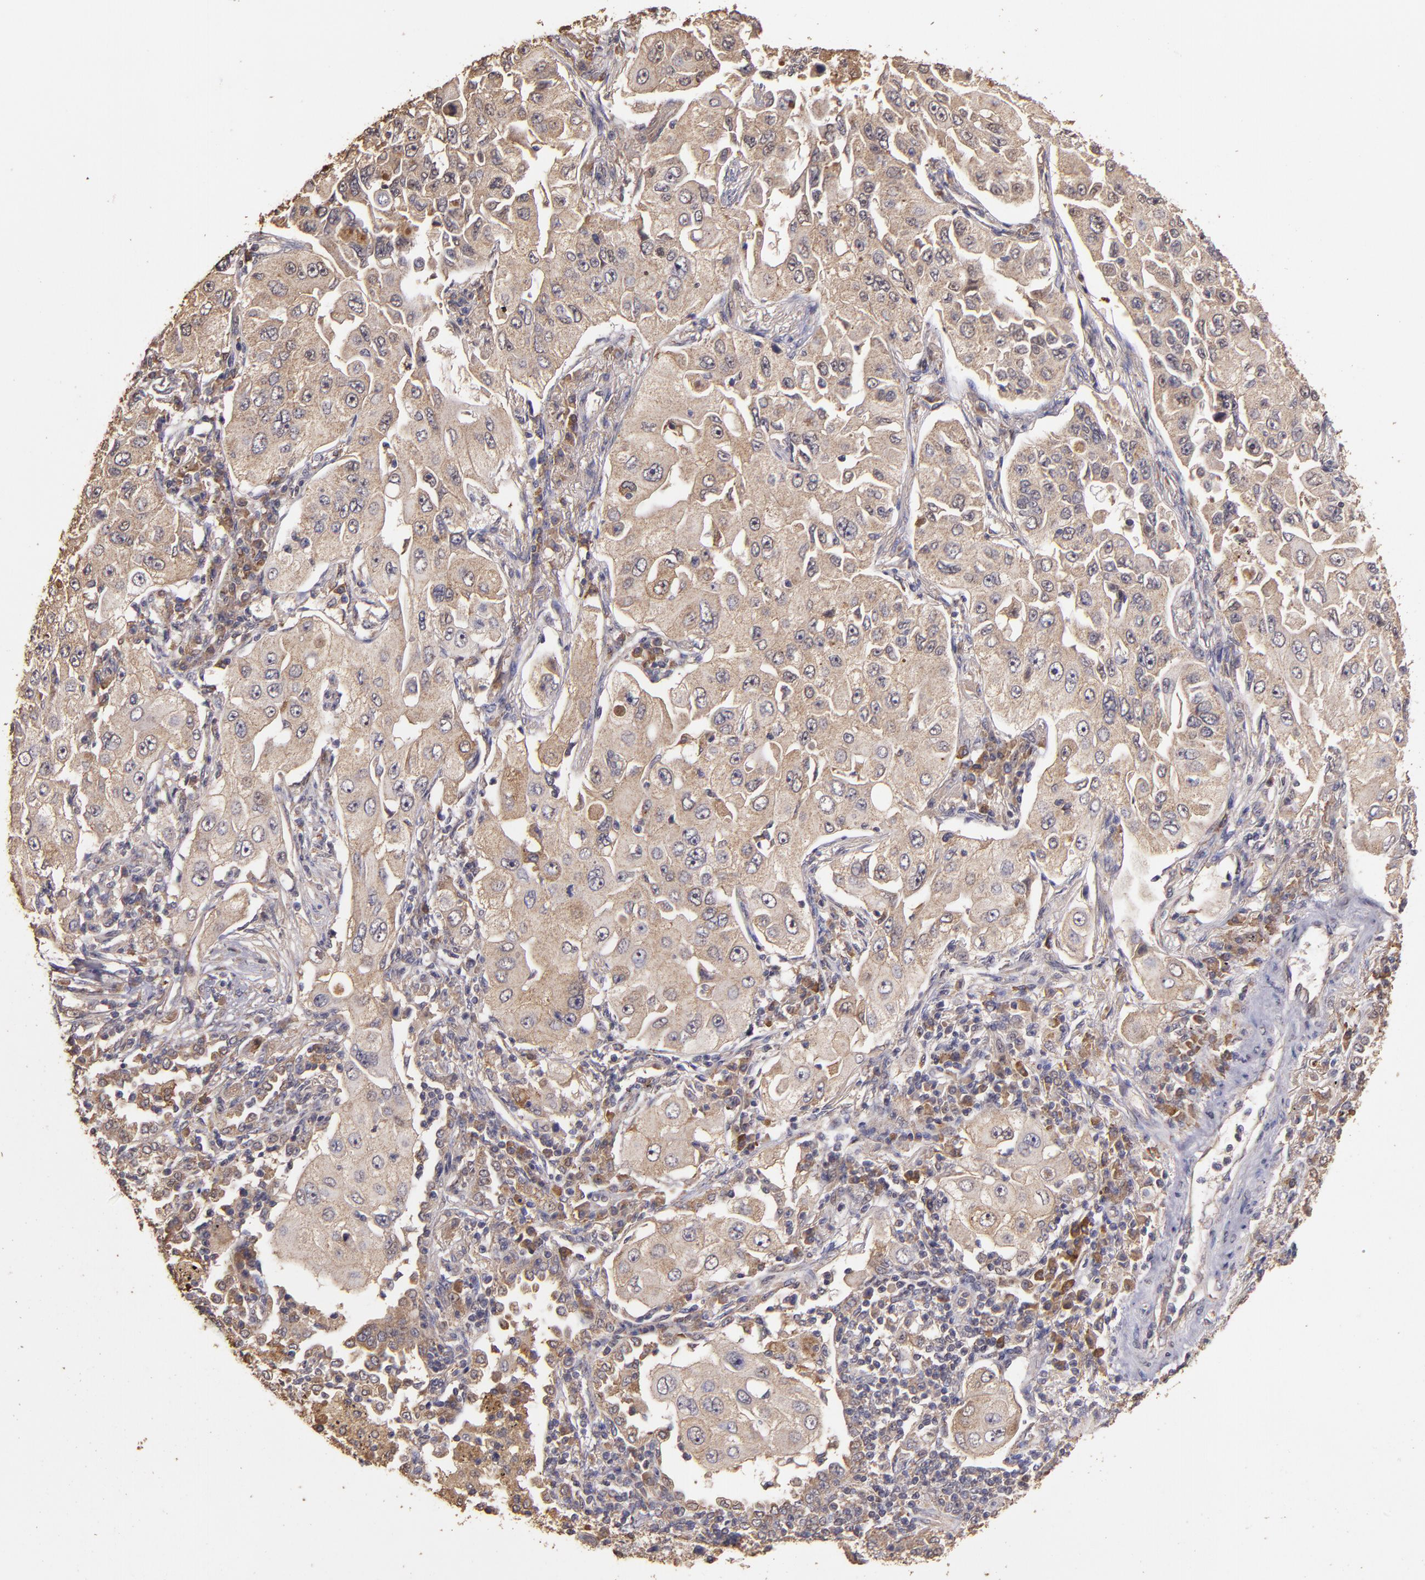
{"staining": {"intensity": "moderate", "quantity": ">75%", "location": "cytoplasmic/membranous"}, "tissue": "lung cancer", "cell_type": "Tumor cells", "image_type": "cancer", "snomed": [{"axis": "morphology", "description": "Adenocarcinoma, NOS"}, {"axis": "topography", "description": "Lung"}], "caption": "The micrograph shows a brown stain indicating the presence of a protein in the cytoplasmic/membranous of tumor cells in lung cancer.", "gene": "HECTD1", "patient": {"sex": "male", "age": 84}}